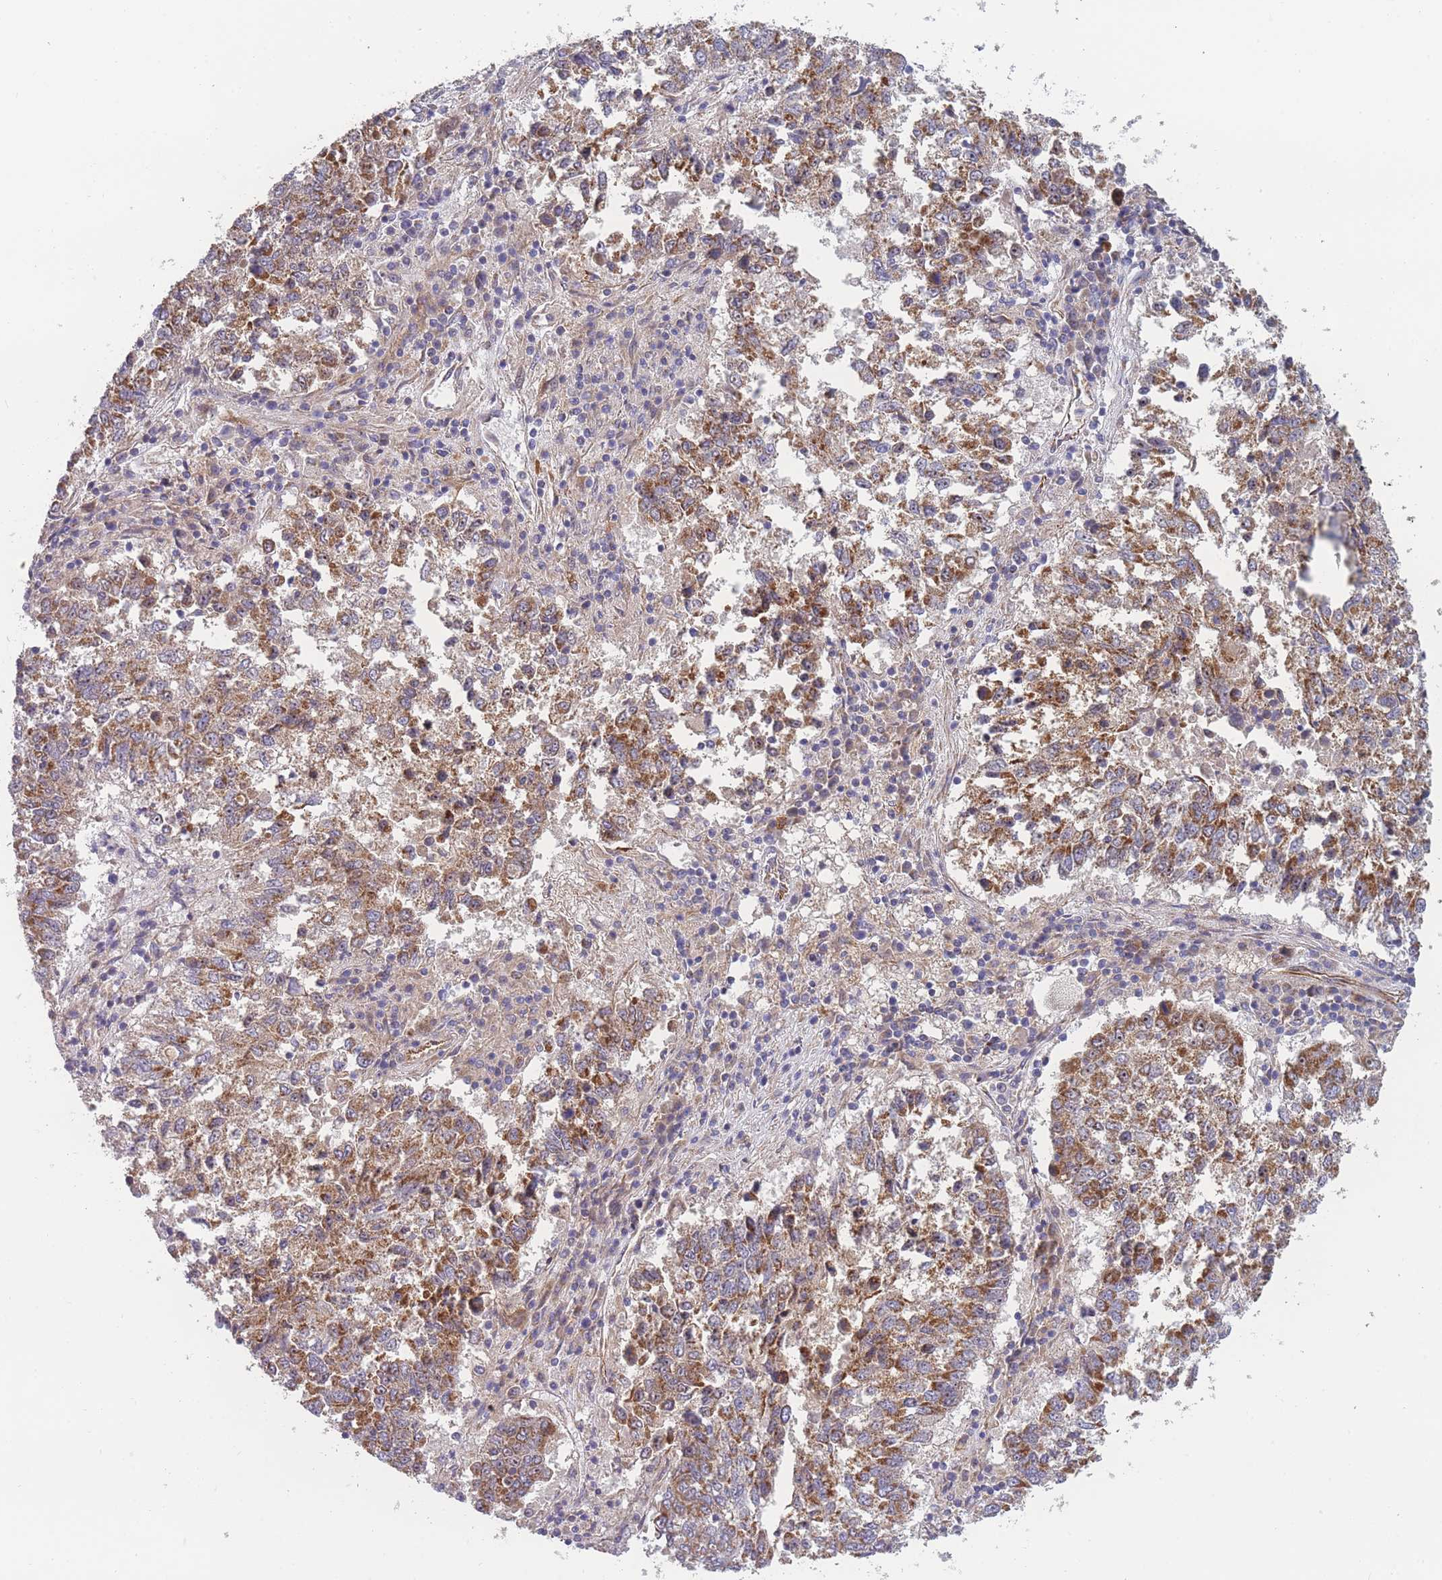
{"staining": {"intensity": "strong", "quantity": ">75%", "location": "cytoplasmic/membranous"}, "tissue": "lung cancer", "cell_type": "Tumor cells", "image_type": "cancer", "snomed": [{"axis": "morphology", "description": "Squamous cell carcinoma, NOS"}, {"axis": "topography", "description": "Lung"}], "caption": "This is an image of immunohistochemistry (IHC) staining of lung cancer (squamous cell carcinoma), which shows strong expression in the cytoplasmic/membranous of tumor cells.", "gene": "MTRES1", "patient": {"sex": "male", "age": 73}}